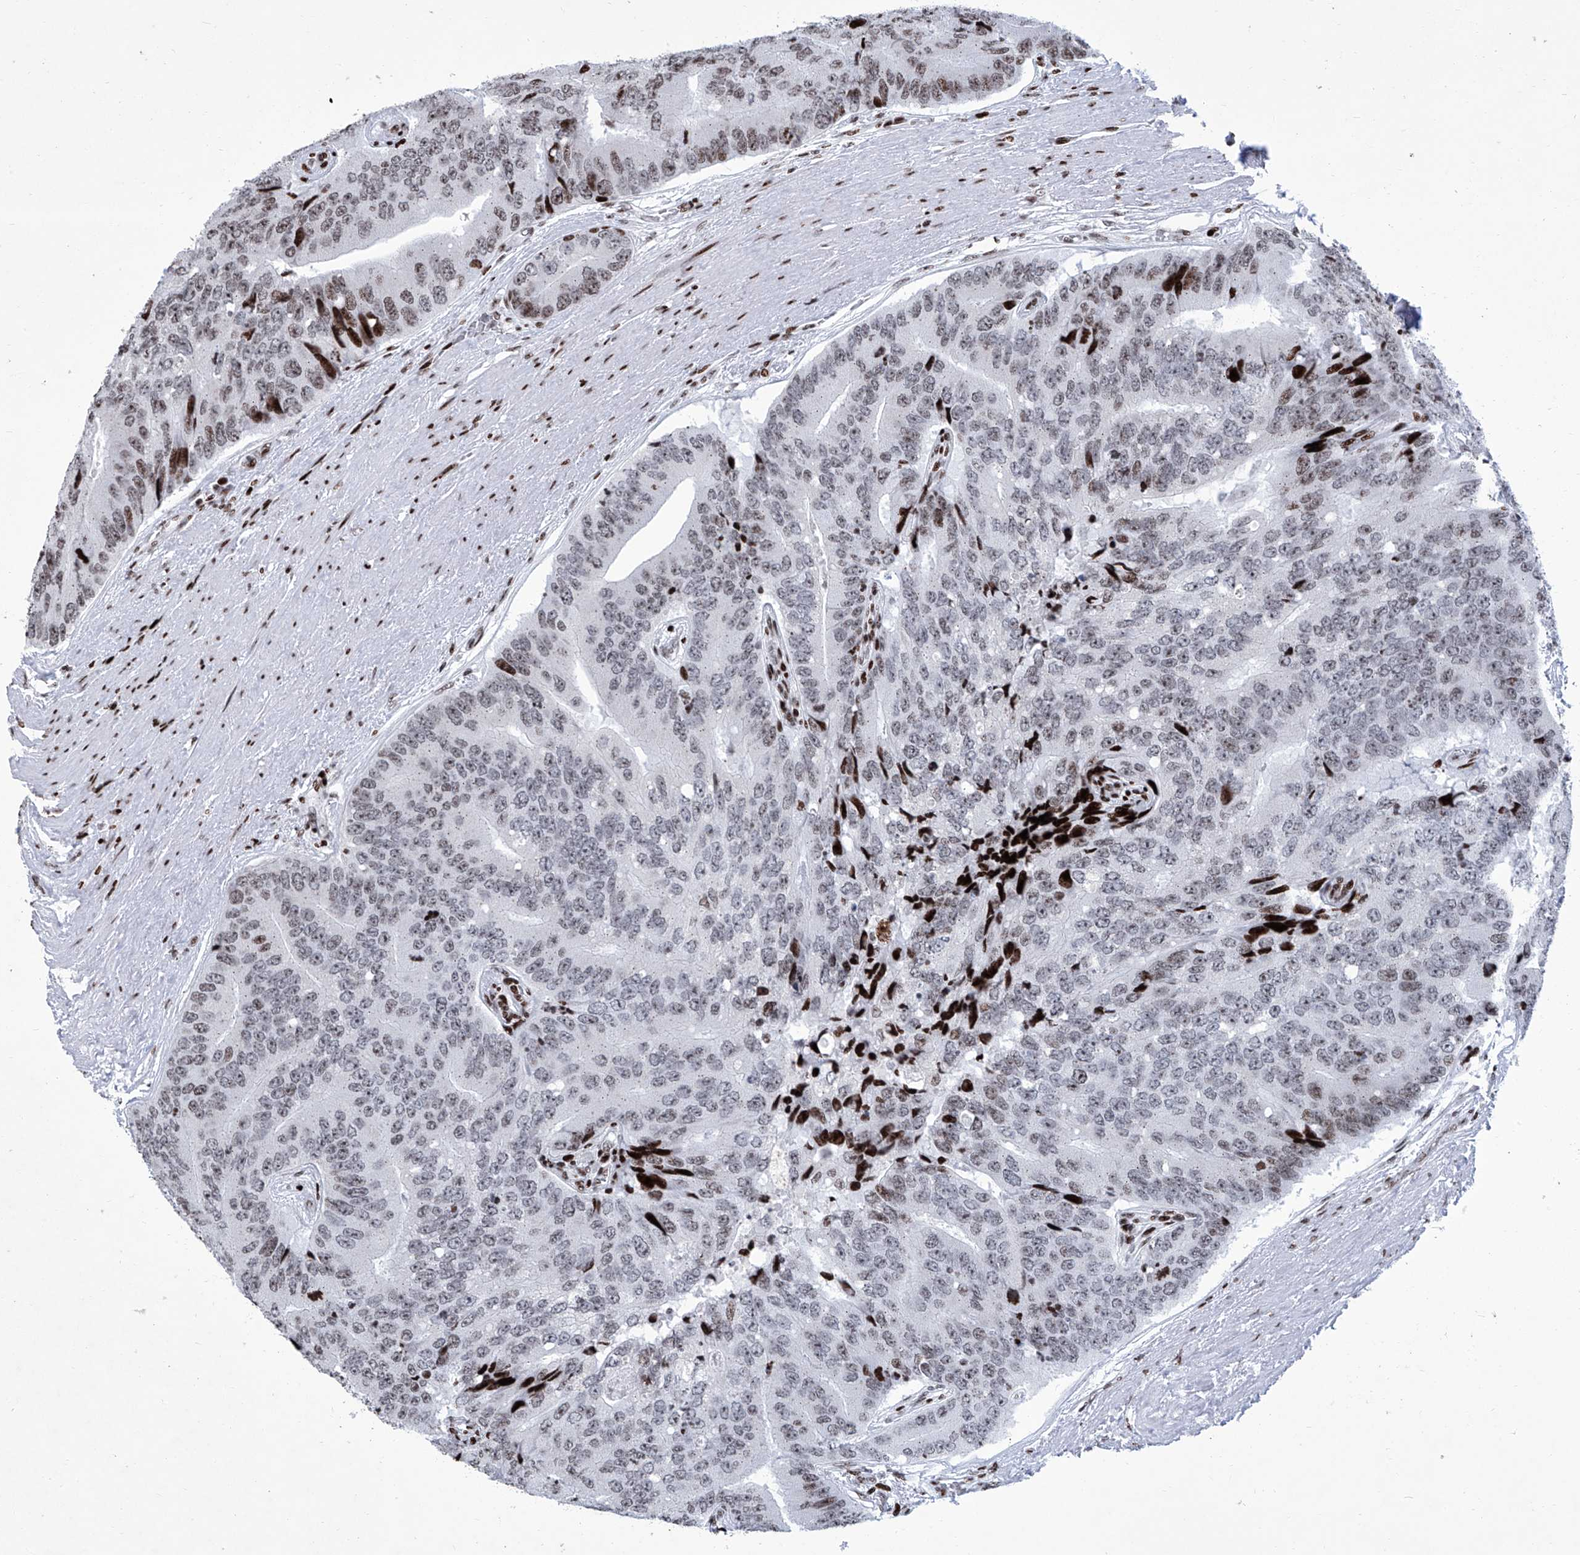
{"staining": {"intensity": "moderate", "quantity": "<25%", "location": "nuclear"}, "tissue": "prostate cancer", "cell_type": "Tumor cells", "image_type": "cancer", "snomed": [{"axis": "morphology", "description": "Adenocarcinoma, High grade"}, {"axis": "topography", "description": "Prostate"}], "caption": "Immunohistochemistry (DAB (3,3'-diaminobenzidine)) staining of human high-grade adenocarcinoma (prostate) demonstrates moderate nuclear protein expression in about <25% of tumor cells.", "gene": "HEY2", "patient": {"sex": "male", "age": 70}}